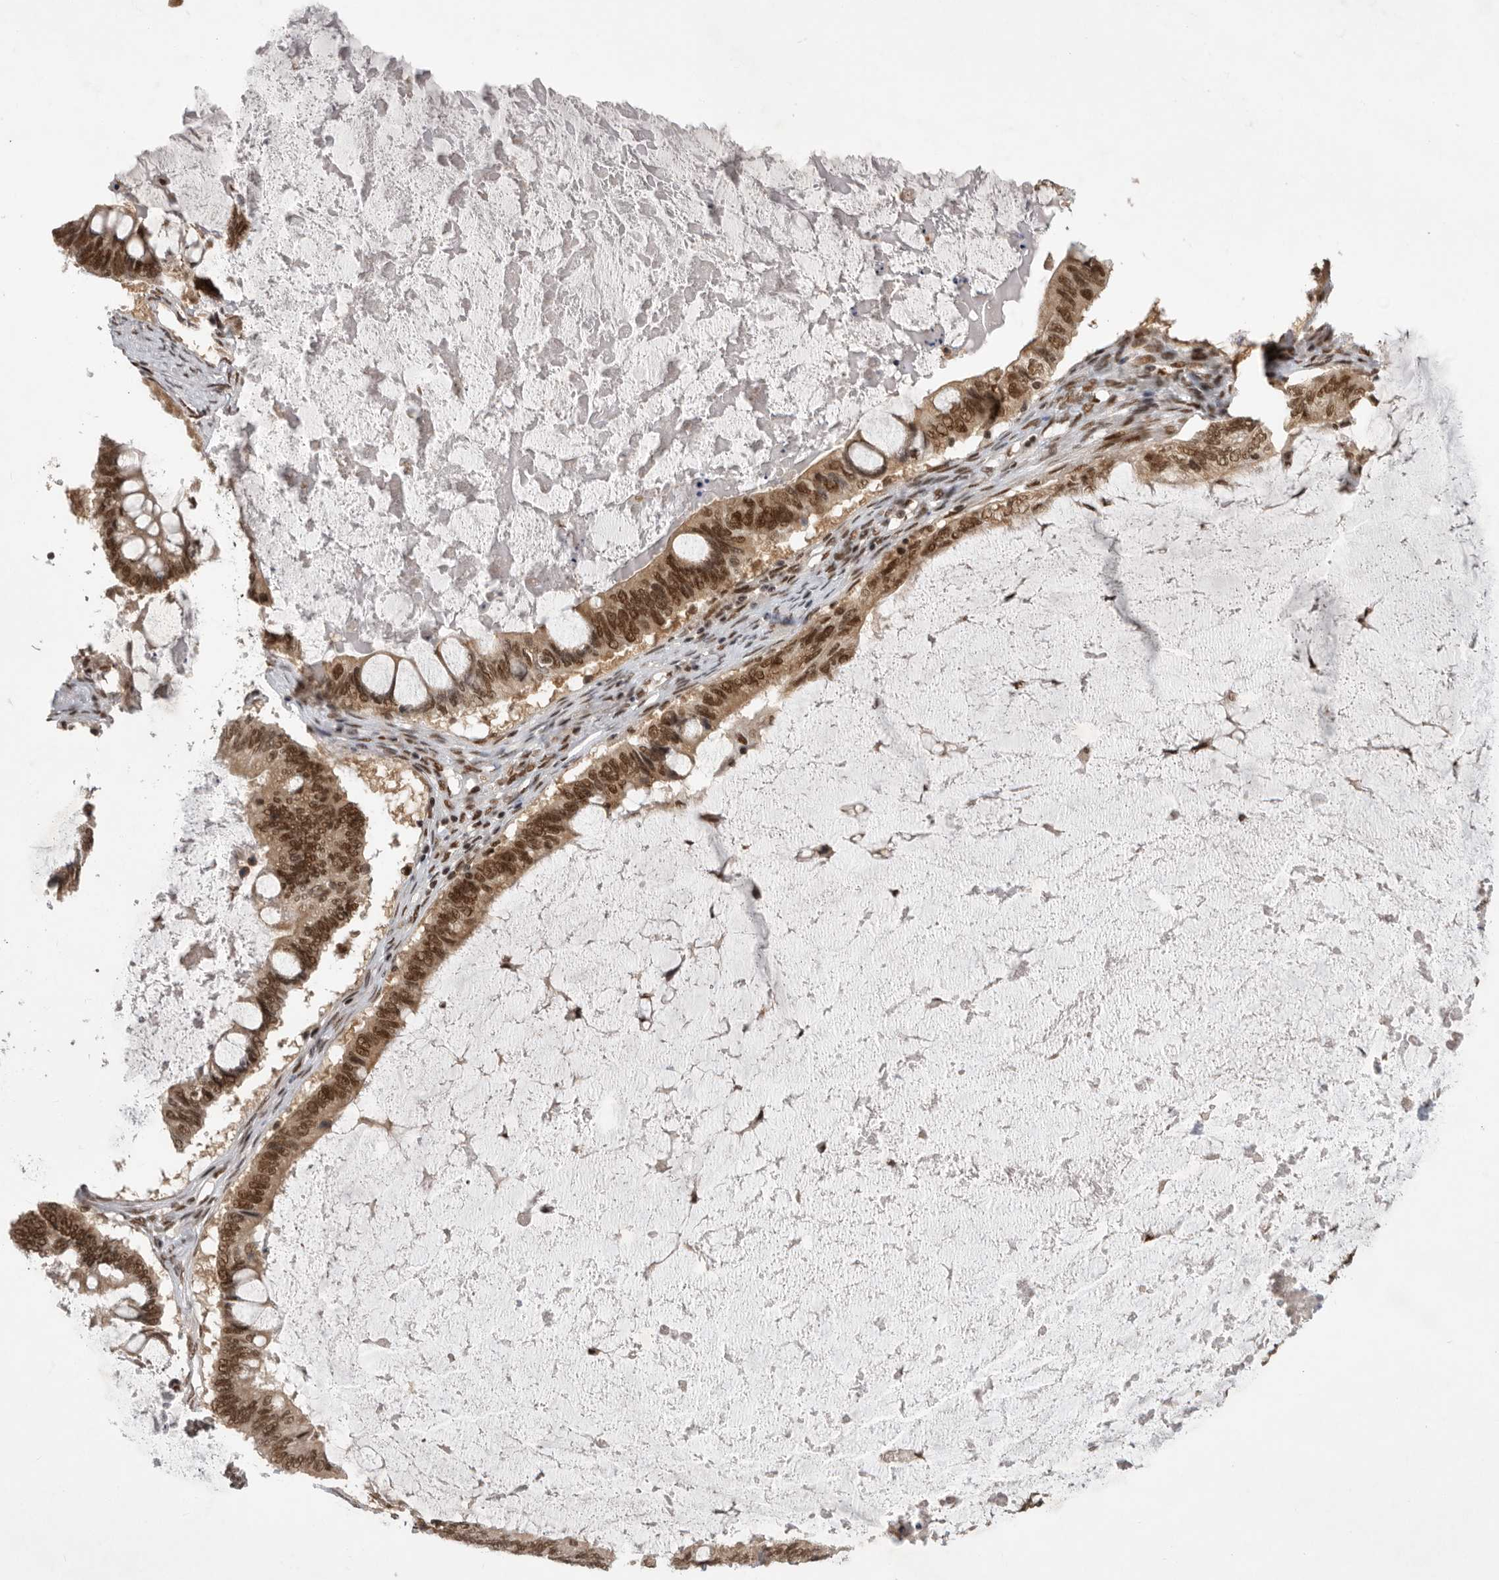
{"staining": {"intensity": "moderate", "quantity": ">75%", "location": "cytoplasmic/membranous,nuclear"}, "tissue": "ovarian cancer", "cell_type": "Tumor cells", "image_type": "cancer", "snomed": [{"axis": "morphology", "description": "Cystadenocarcinoma, mucinous, NOS"}, {"axis": "topography", "description": "Ovary"}], "caption": "Ovarian mucinous cystadenocarcinoma stained with a brown dye shows moderate cytoplasmic/membranous and nuclear positive expression in about >75% of tumor cells.", "gene": "ZNF830", "patient": {"sex": "female", "age": 61}}